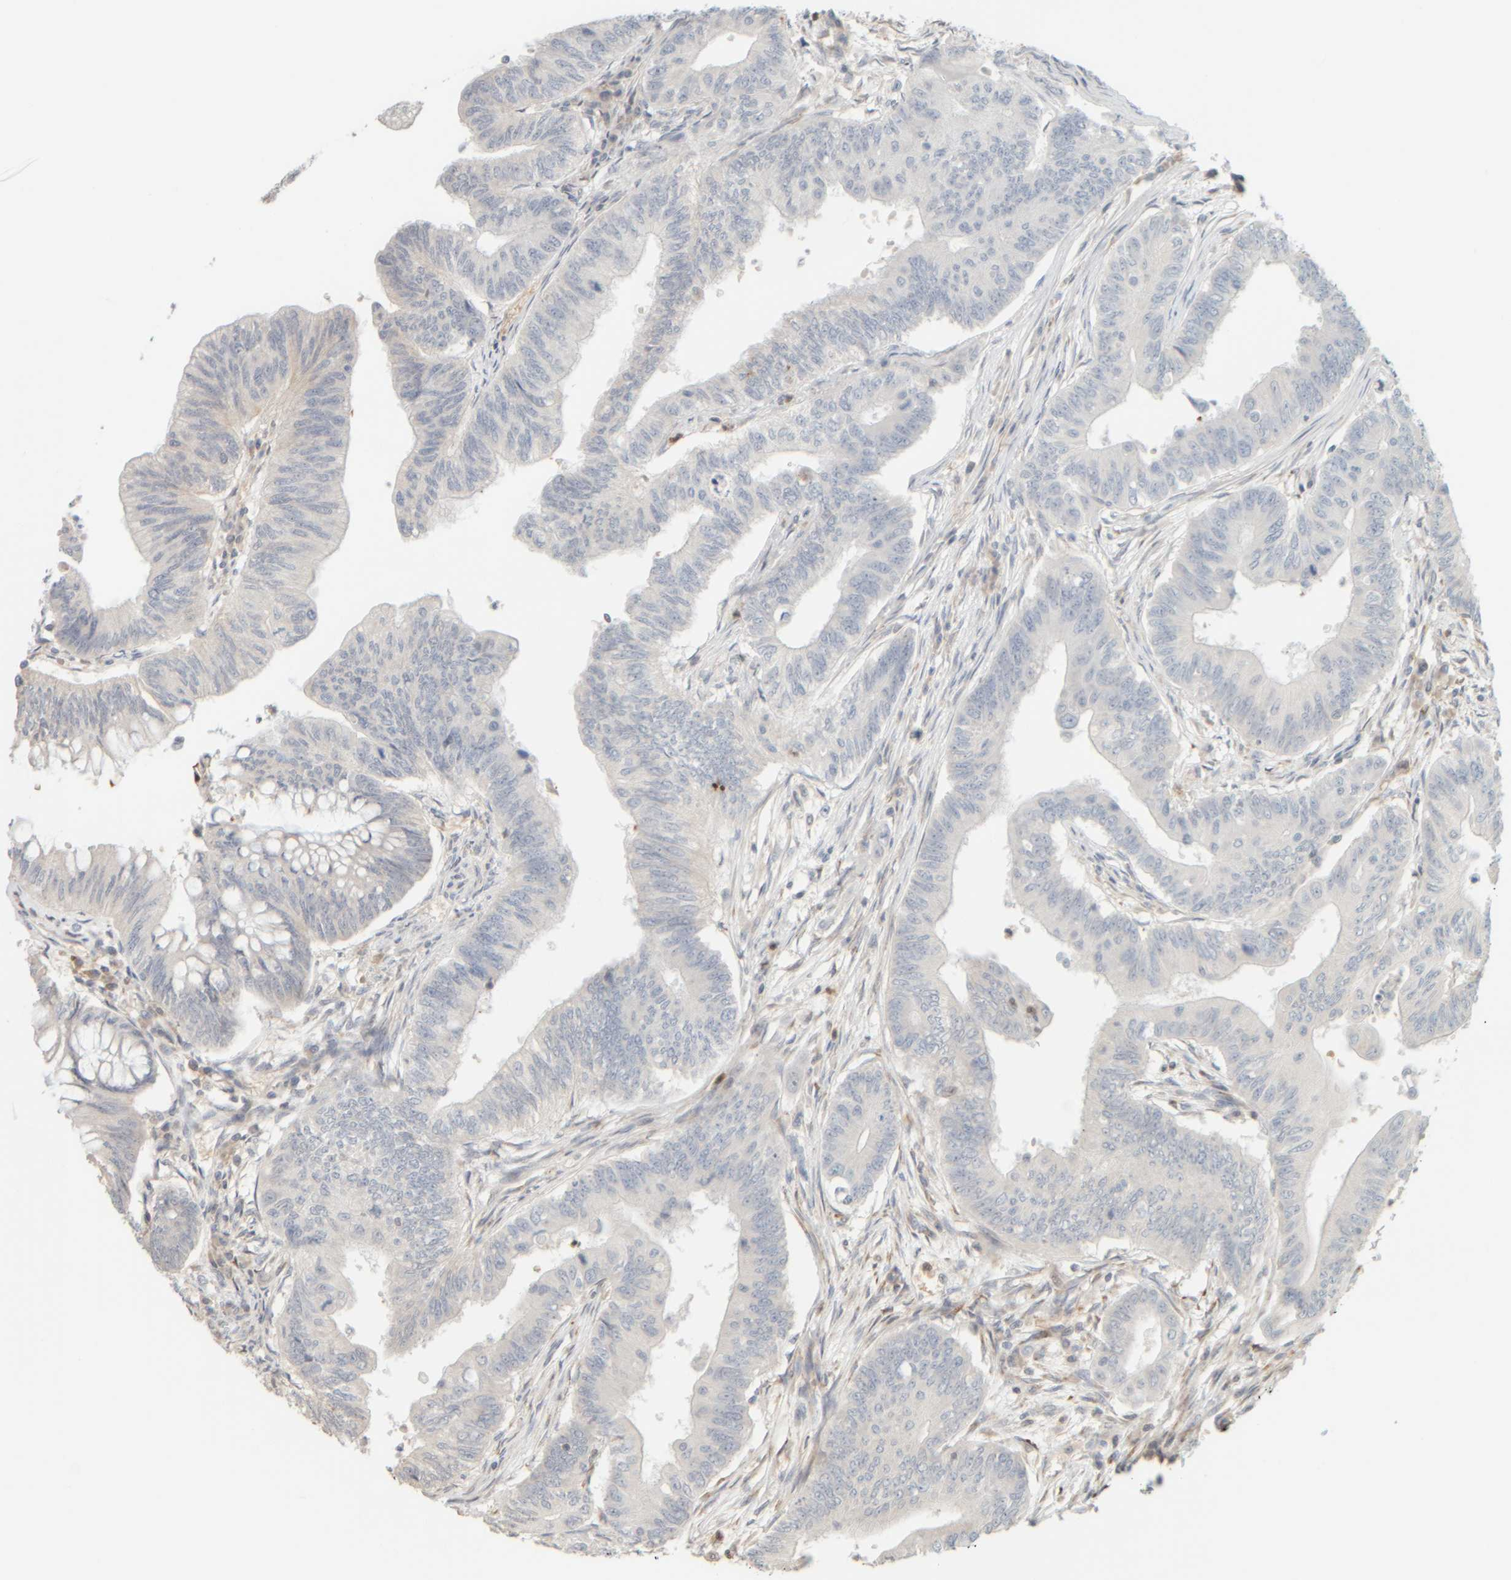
{"staining": {"intensity": "negative", "quantity": "none", "location": "none"}, "tissue": "colorectal cancer", "cell_type": "Tumor cells", "image_type": "cancer", "snomed": [{"axis": "morphology", "description": "Adenoma, NOS"}, {"axis": "morphology", "description": "Adenocarcinoma, NOS"}, {"axis": "topography", "description": "Colon"}], "caption": "Colorectal cancer (adenocarcinoma) was stained to show a protein in brown. There is no significant expression in tumor cells. Brightfield microscopy of immunohistochemistry (IHC) stained with DAB (brown) and hematoxylin (blue), captured at high magnification.", "gene": "PTGES3L-AARSD1", "patient": {"sex": "male", "age": 79}}